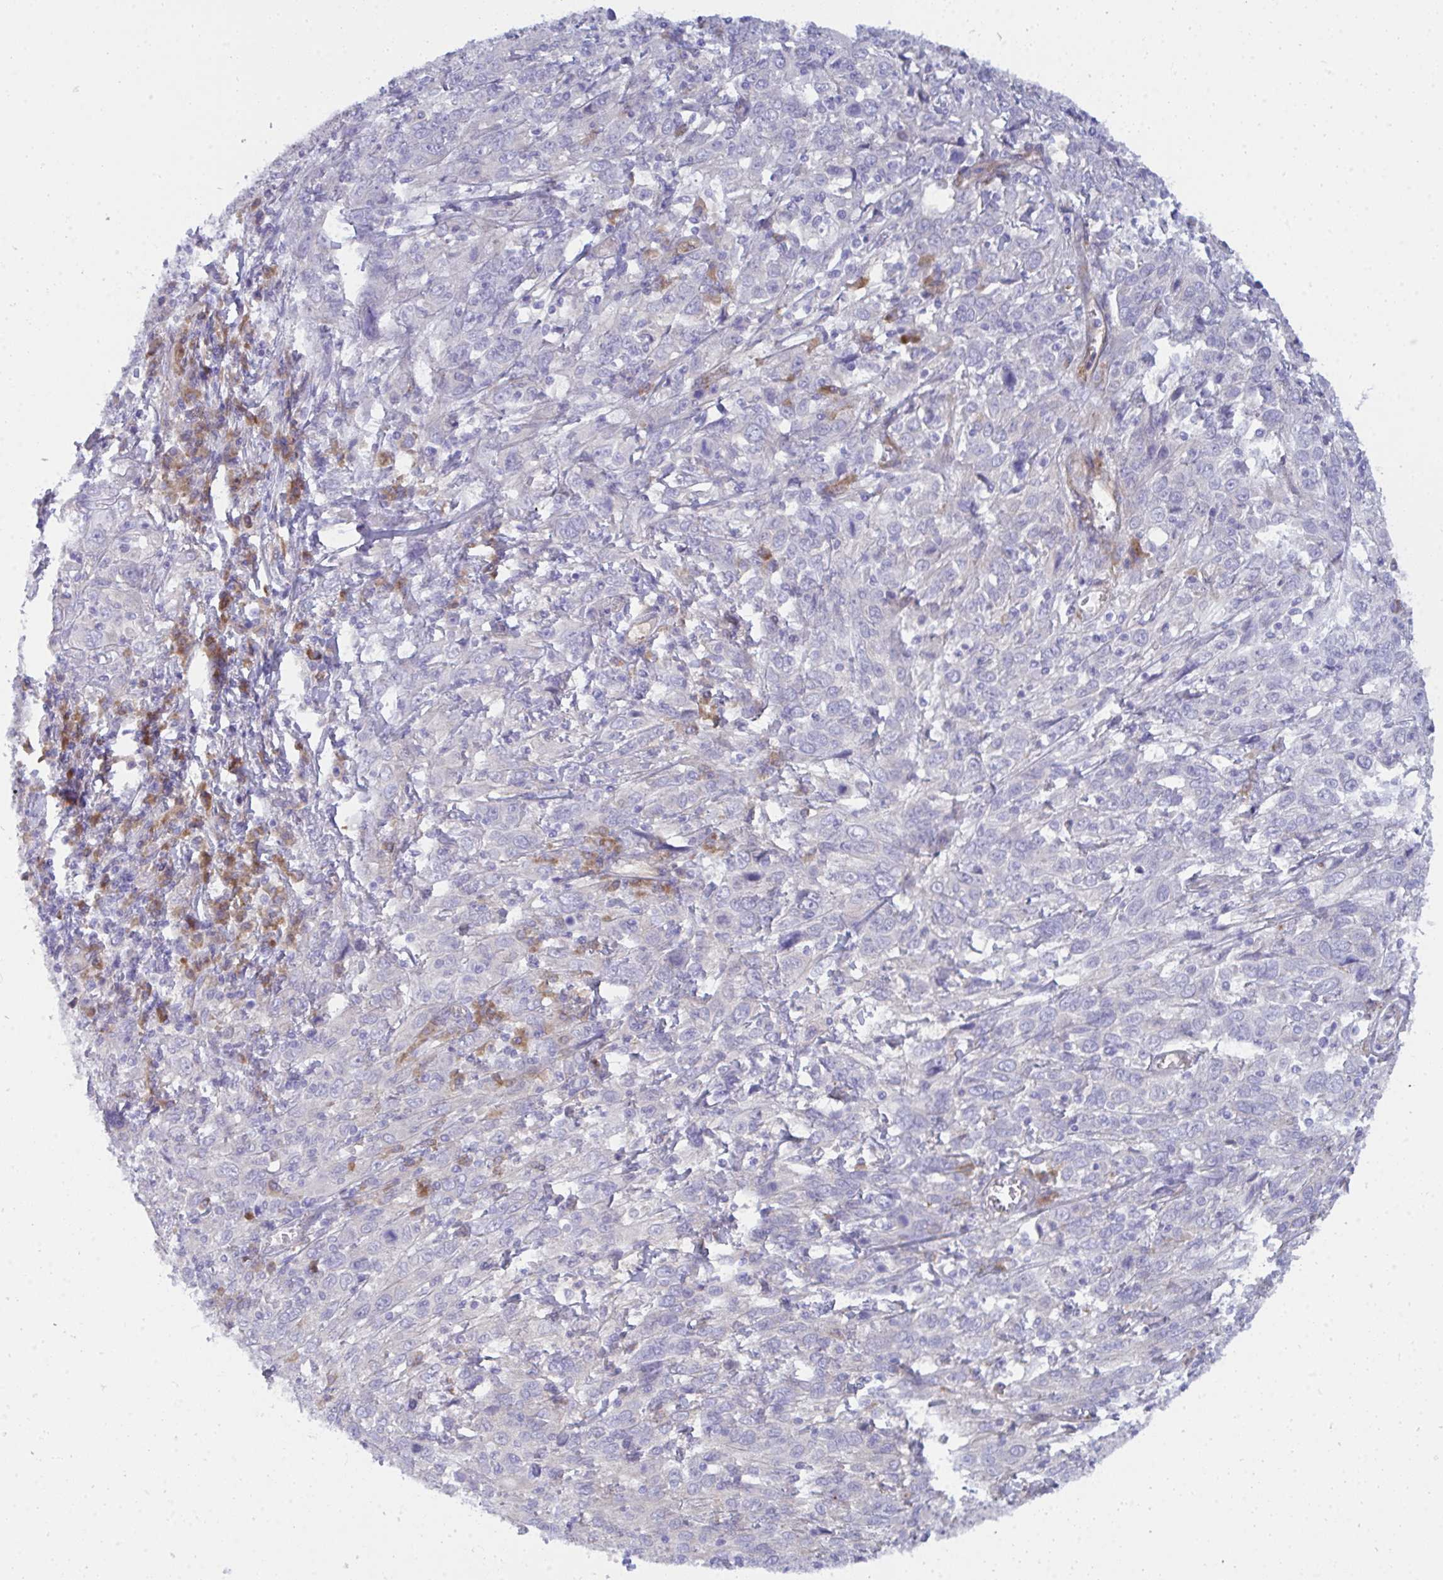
{"staining": {"intensity": "negative", "quantity": "none", "location": "none"}, "tissue": "cervical cancer", "cell_type": "Tumor cells", "image_type": "cancer", "snomed": [{"axis": "morphology", "description": "Squamous cell carcinoma, NOS"}, {"axis": "topography", "description": "Cervix"}], "caption": "DAB immunohistochemical staining of cervical cancer (squamous cell carcinoma) shows no significant expression in tumor cells. Brightfield microscopy of IHC stained with DAB (brown) and hematoxylin (blue), captured at high magnification.", "gene": "GAB1", "patient": {"sex": "female", "age": 46}}